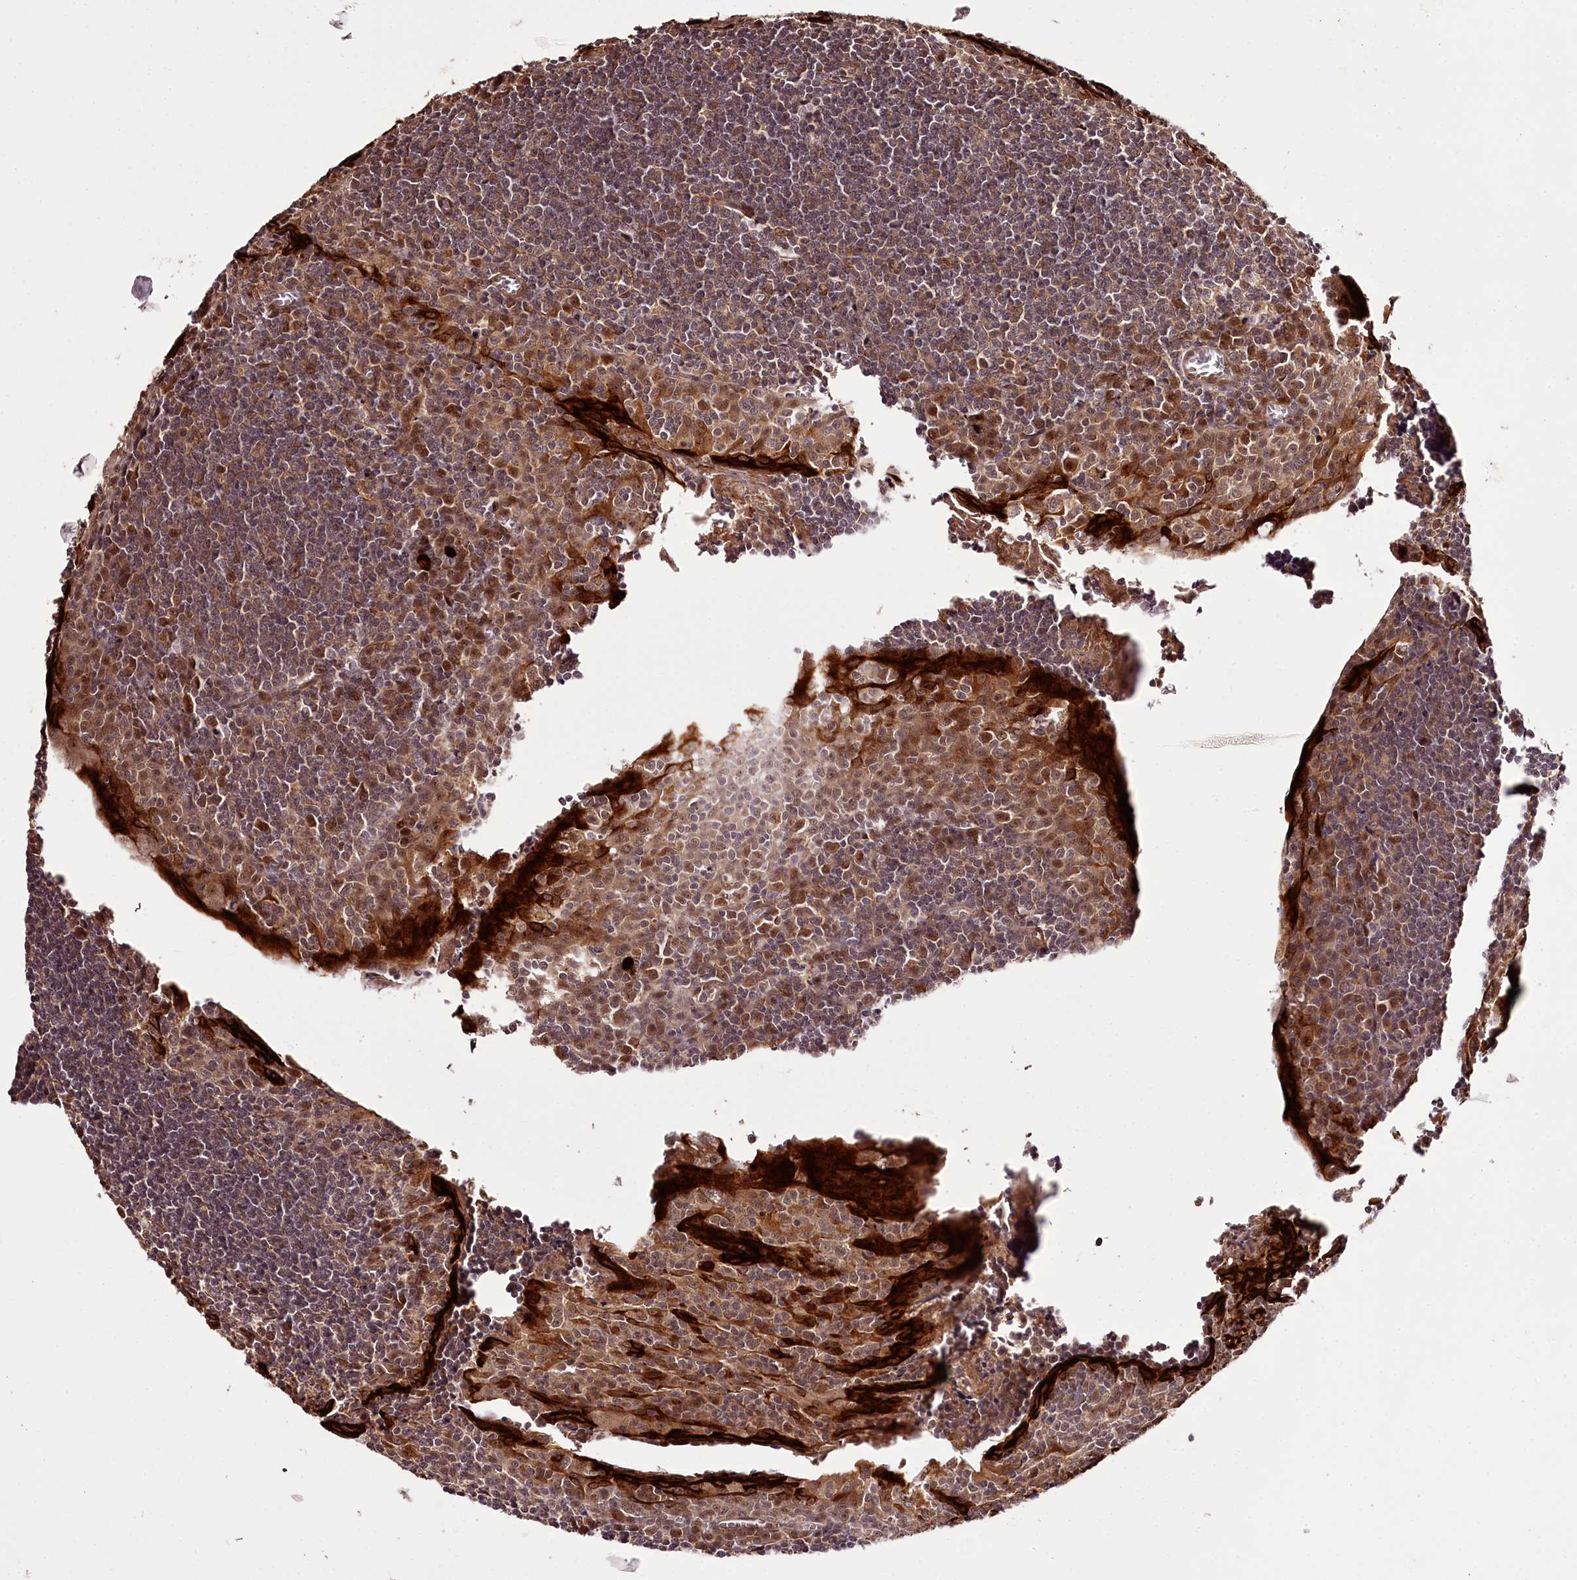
{"staining": {"intensity": "moderate", "quantity": "<25%", "location": "nuclear"}, "tissue": "tonsil", "cell_type": "Germinal center cells", "image_type": "normal", "snomed": [{"axis": "morphology", "description": "Normal tissue, NOS"}, {"axis": "topography", "description": "Tonsil"}], "caption": "IHC staining of benign tonsil, which reveals low levels of moderate nuclear expression in about <25% of germinal center cells indicating moderate nuclear protein positivity. The staining was performed using DAB (brown) for protein detection and nuclei were counterstained in hematoxylin (blue).", "gene": "MAML3", "patient": {"sex": "male", "age": 27}}